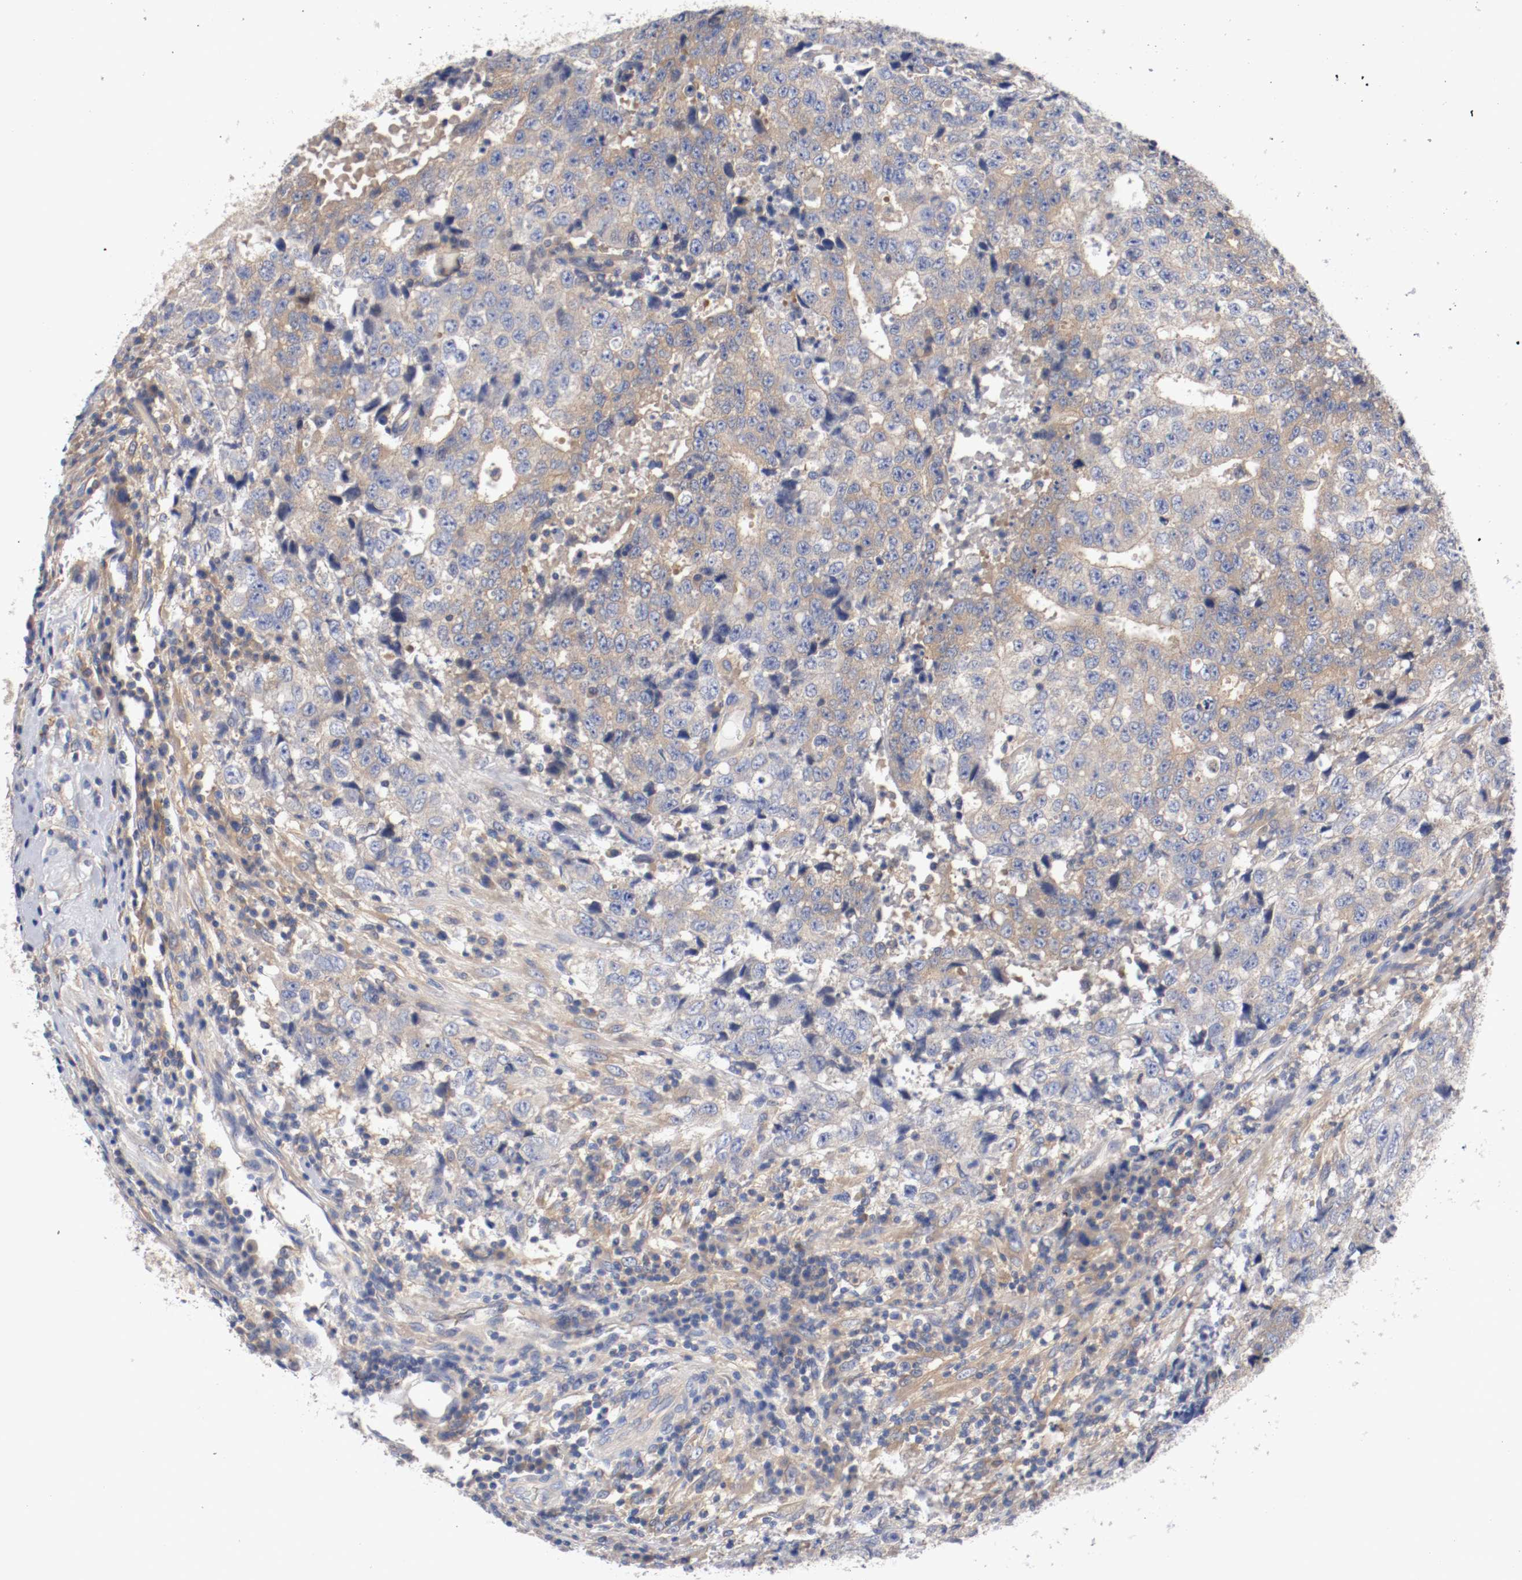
{"staining": {"intensity": "moderate", "quantity": ">75%", "location": "cytoplasmic/membranous"}, "tissue": "testis cancer", "cell_type": "Tumor cells", "image_type": "cancer", "snomed": [{"axis": "morphology", "description": "Necrosis, NOS"}, {"axis": "morphology", "description": "Carcinoma, Embryonal, NOS"}, {"axis": "topography", "description": "Testis"}], "caption": "IHC of human testis cancer demonstrates medium levels of moderate cytoplasmic/membranous expression in about >75% of tumor cells.", "gene": "HGS", "patient": {"sex": "male", "age": 19}}